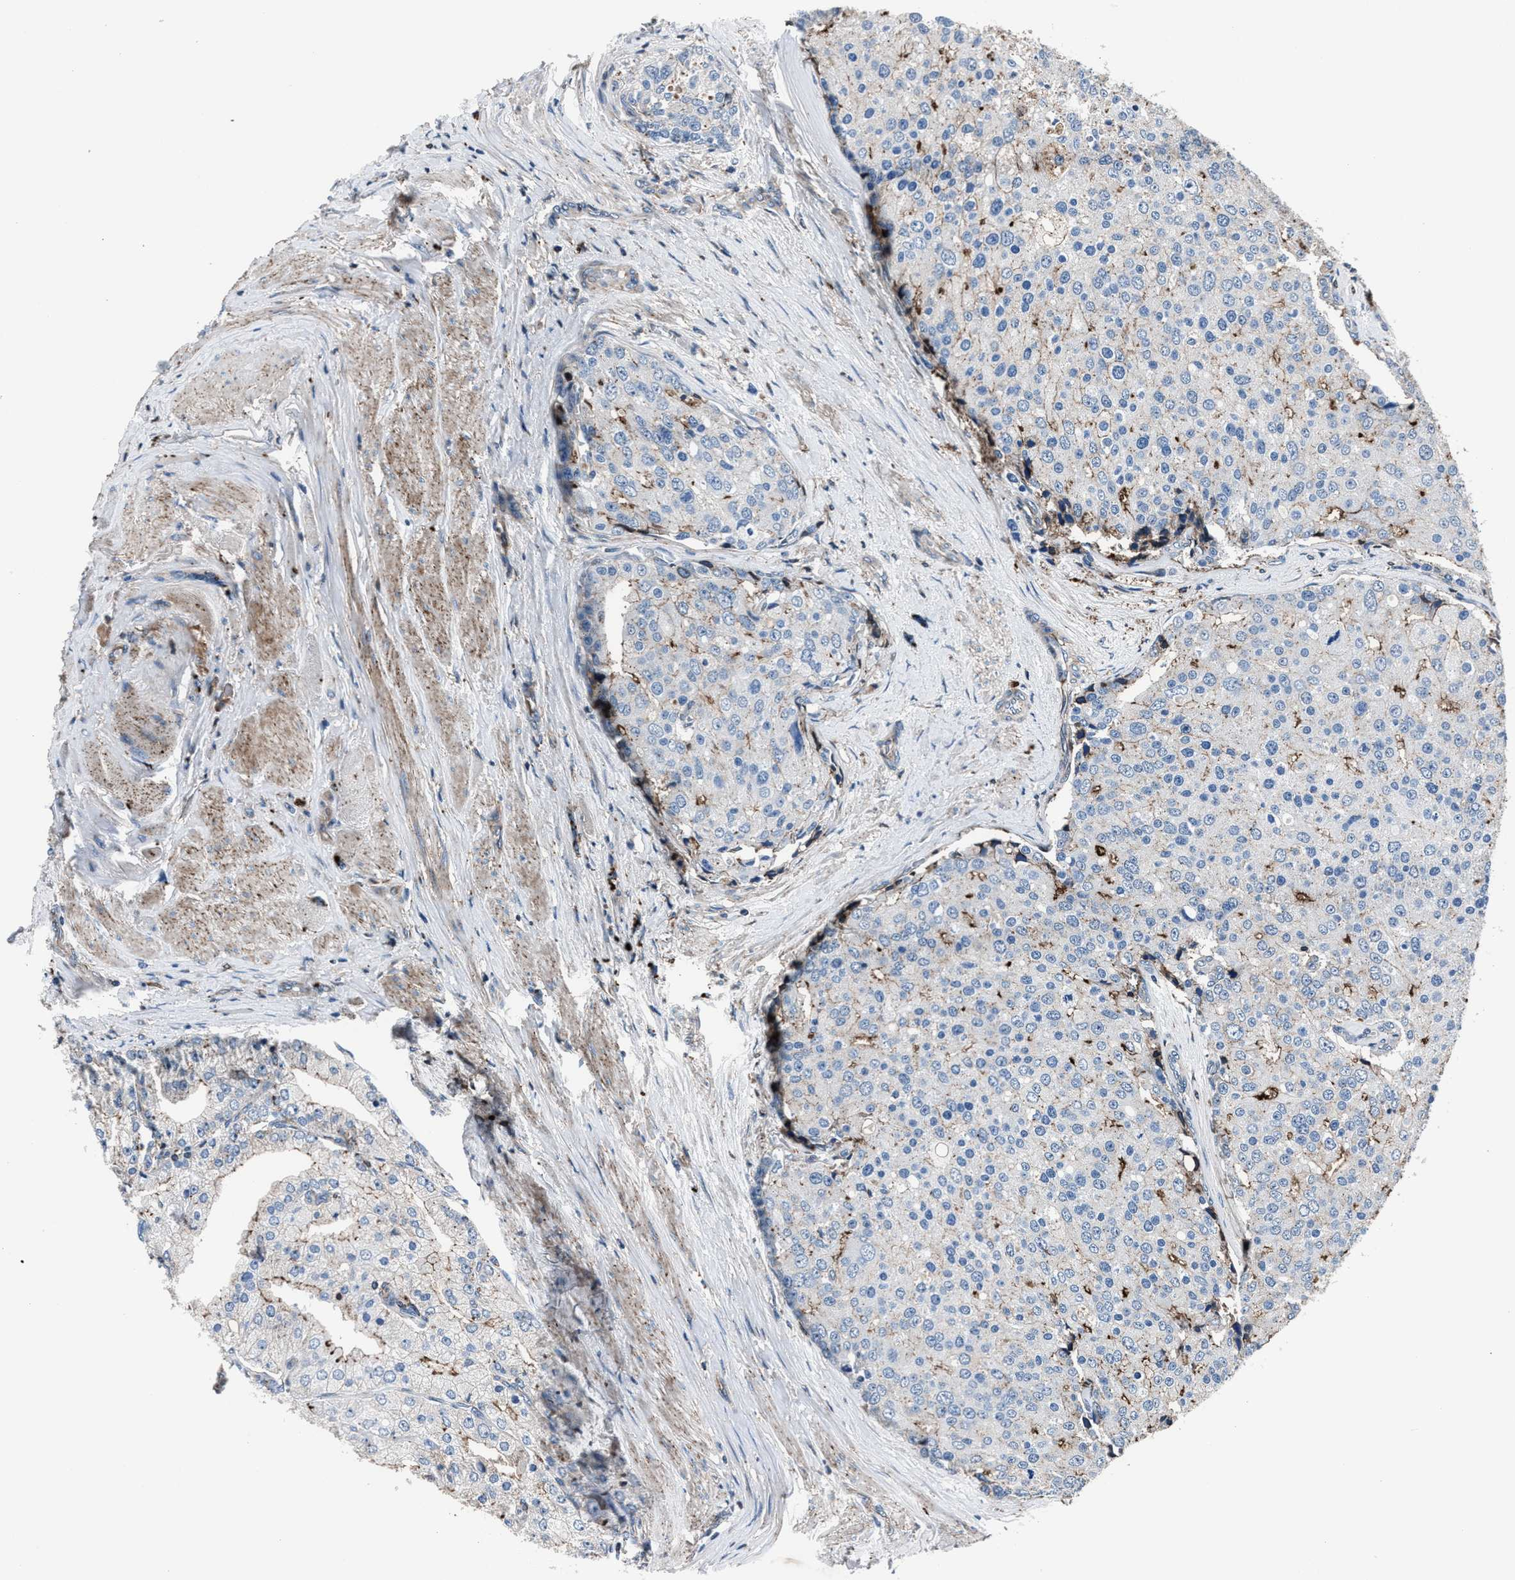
{"staining": {"intensity": "negative", "quantity": "none", "location": "none"}, "tissue": "prostate cancer", "cell_type": "Tumor cells", "image_type": "cancer", "snomed": [{"axis": "morphology", "description": "Adenocarcinoma, High grade"}, {"axis": "topography", "description": "Prostate"}], "caption": "This photomicrograph is of prostate cancer stained with immunohistochemistry (IHC) to label a protein in brown with the nuclei are counter-stained blue. There is no positivity in tumor cells.", "gene": "MFSD11", "patient": {"sex": "male", "age": 50}}